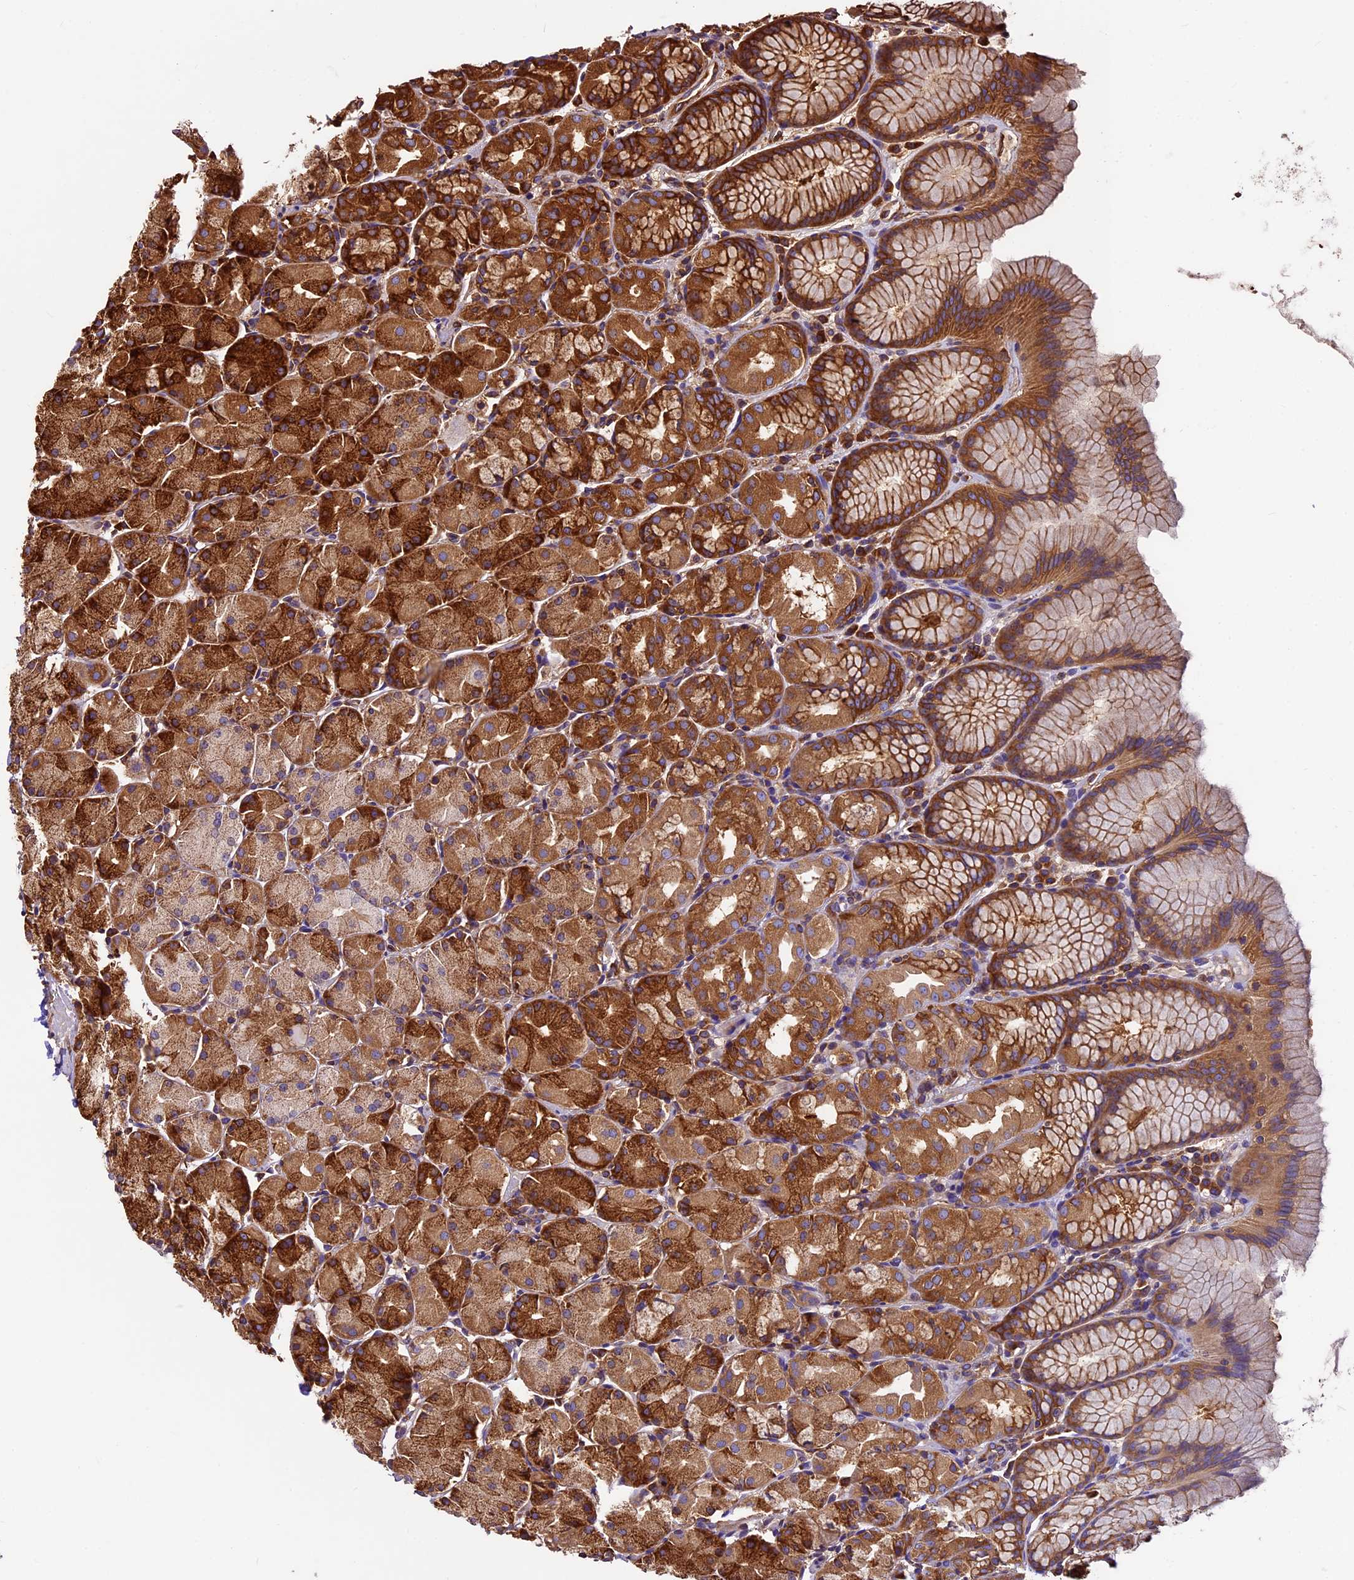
{"staining": {"intensity": "strong", "quantity": ">75%", "location": "cytoplasmic/membranous"}, "tissue": "stomach", "cell_type": "Glandular cells", "image_type": "normal", "snomed": [{"axis": "morphology", "description": "Normal tissue, NOS"}, {"axis": "topography", "description": "Stomach, upper"}], "caption": "High-magnification brightfield microscopy of normal stomach stained with DAB (brown) and counterstained with hematoxylin (blue). glandular cells exhibit strong cytoplasmic/membranous positivity is identified in approximately>75% of cells.", "gene": "KARS1", "patient": {"sex": "male", "age": 47}}